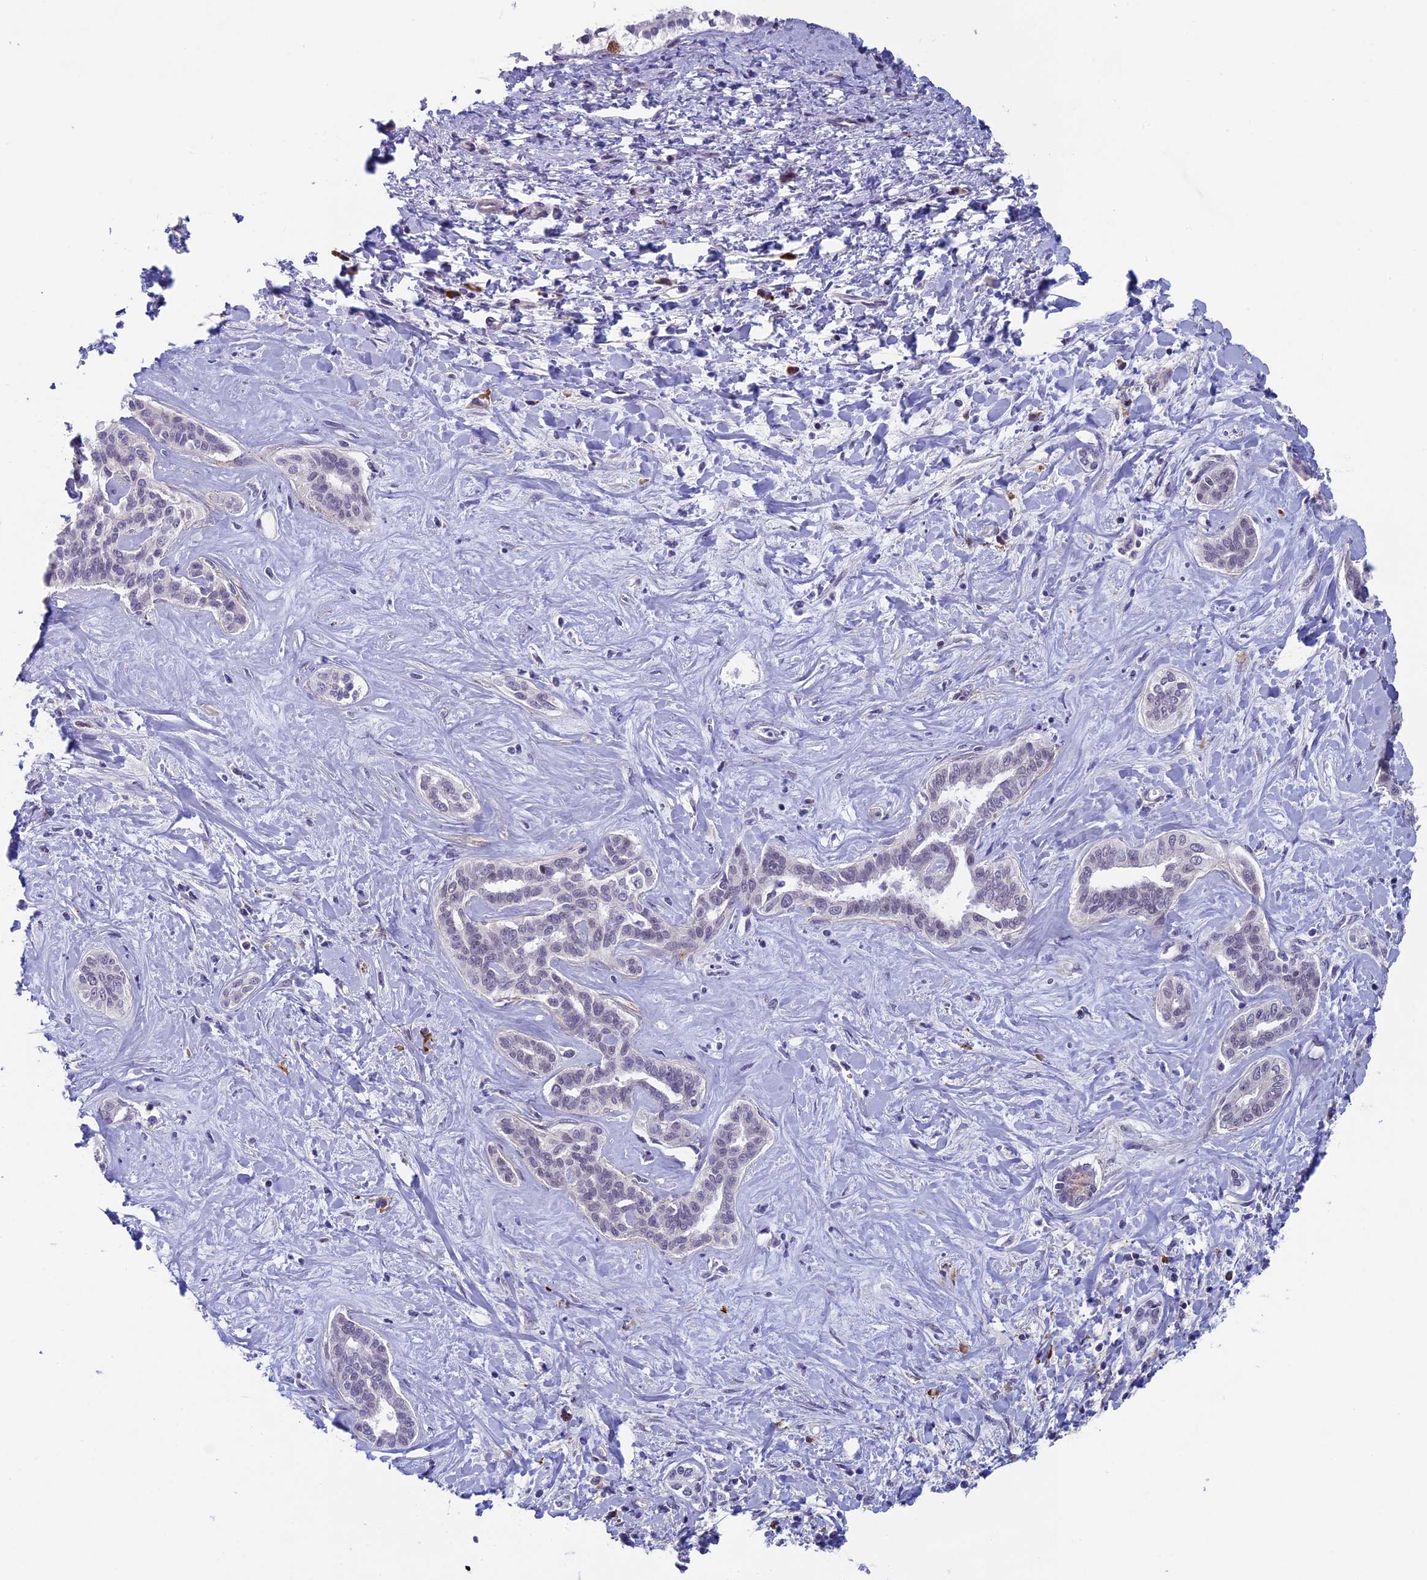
{"staining": {"intensity": "negative", "quantity": "none", "location": "none"}, "tissue": "liver cancer", "cell_type": "Tumor cells", "image_type": "cancer", "snomed": [{"axis": "morphology", "description": "Cholangiocarcinoma"}, {"axis": "topography", "description": "Liver"}], "caption": "Tumor cells are negative for brown protein staining in cholangiocarcinoma (liver). (DAB (3,3'-diaminobenzidine) immunohistochemistry visualized using brightfield microscopy, high magnification).", "gene": "CNEP1R1", "patient": {"sex": "female", "age": 77}}